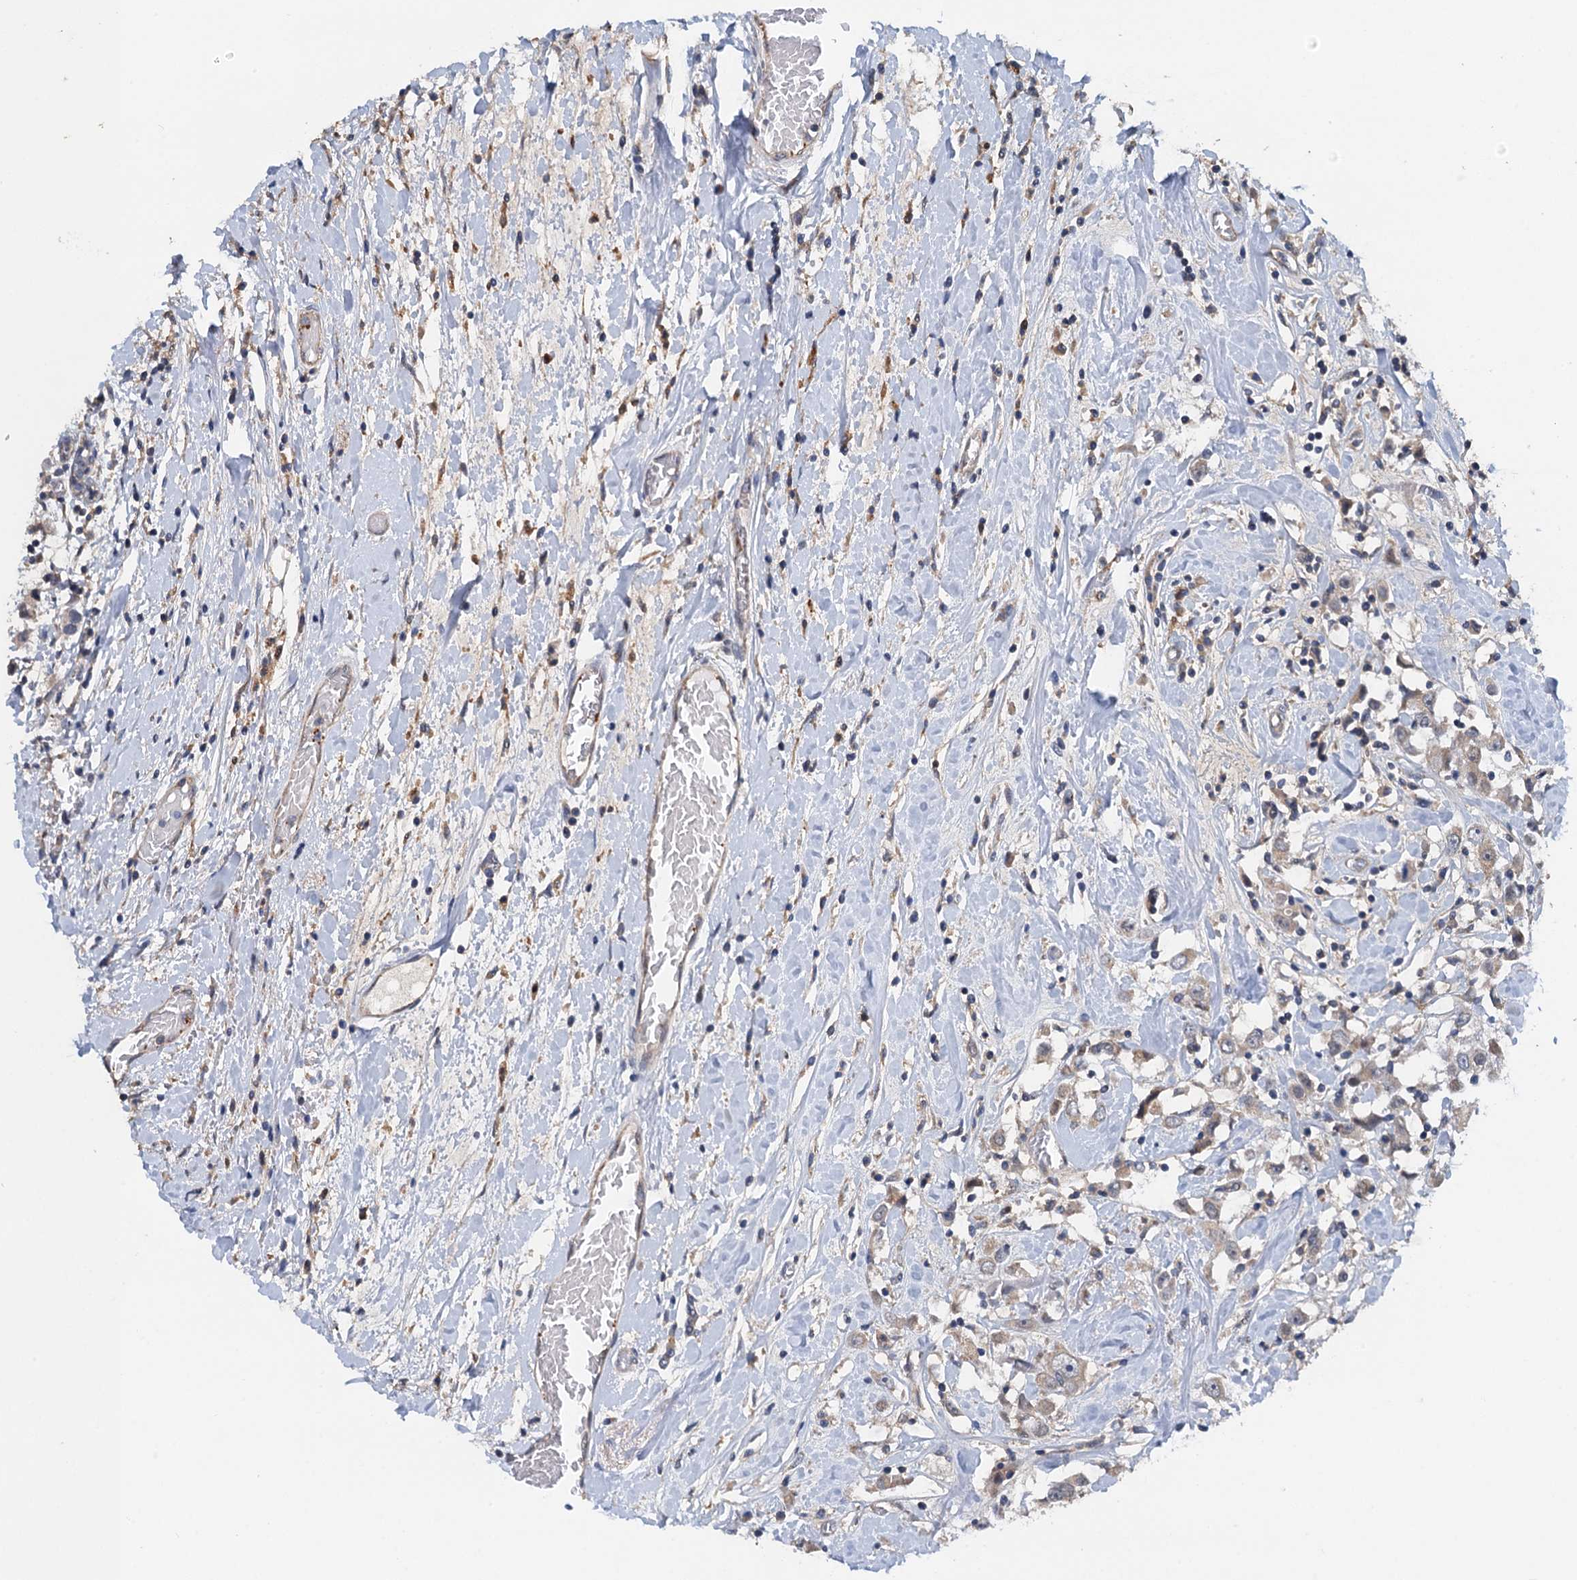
{"staining": {"intensity": "weak", "quantity": "25%-75%", "location": "cytoplasmic/membranous"}, "tissue": "breast cancer", "cell_type": "Tumor cells", "image_type": "cancer", "snomed": [{"axis": "morphology", "description": "Duct carcinoma"}, {"axis": "topography", "description": "Breast"}], "caption": "Protein expression by immunohistochemistry displays weak cytoplasmic/membranous expression in about 25%-75% of tumor cells in infiltrating ductal carcinoma (breast). The staining is performed using DAB brown chromogen to label protein expression. The nuclei are counter-stained blue using hematoxylin.", "gene": "ZNF606", "patient": {"sex": "female", "age": 61}}